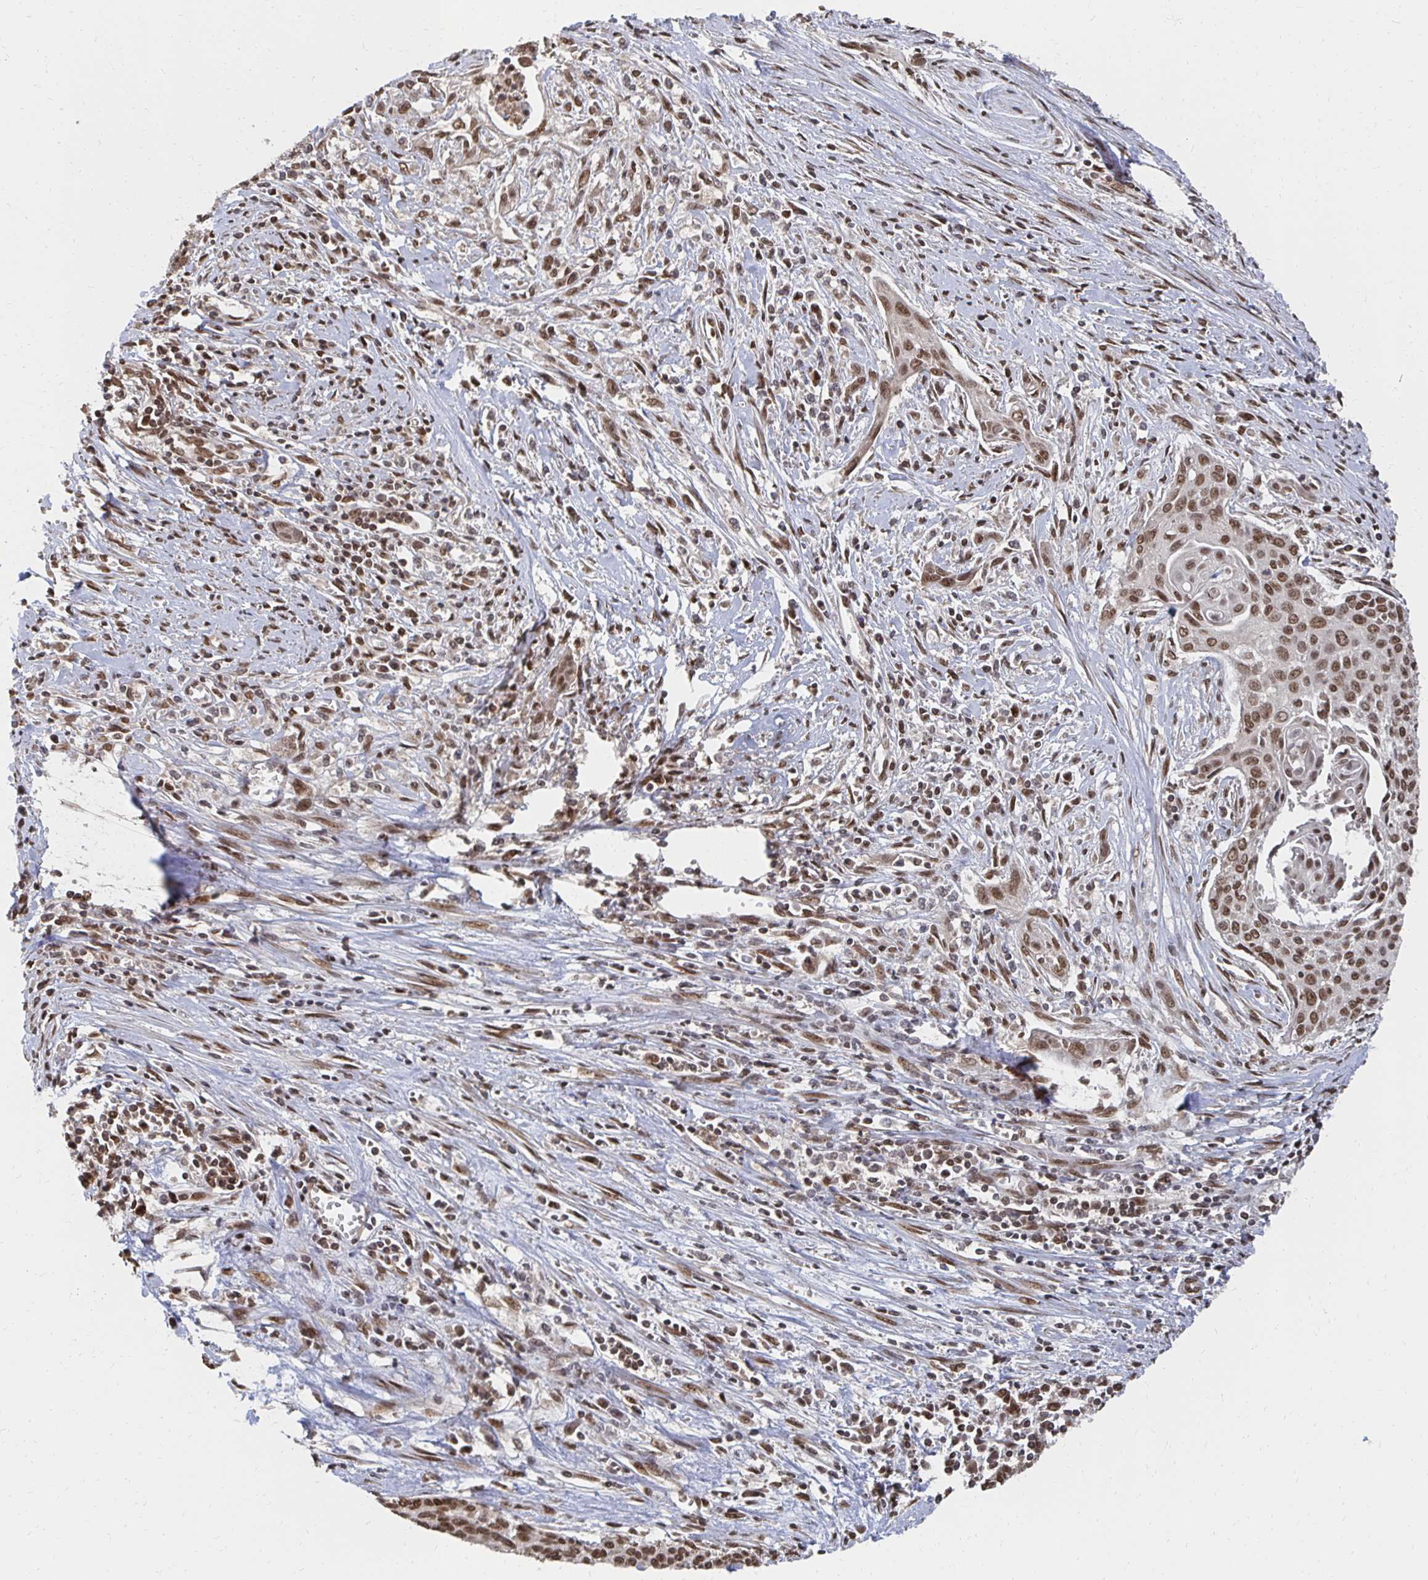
{"staining": {"intensity": "moderate", "quantity": ">75%", "location": "nuclear"}, "tissue": "cervical cancer", "cell_type": "Tumor cells", "image_type": "cancer", "snomed": [{"axis": "morphology", "description": "Squamous cell carcinoma, NOS"}, {"axis": "topography", "description": "Cervix"}], "caption": "Cervical squamous cell carcinoma was stained to show a protein in brown. There is medium levels of moderate nuclear staining in about >75% of tumor cells. The staining was performed using DAB, with brown indicating positive protein expression. Nuclei are stained blue with hematoxylin.", "gene": "GTF3C6", "patient": {"sex": "female", "age": 55}}